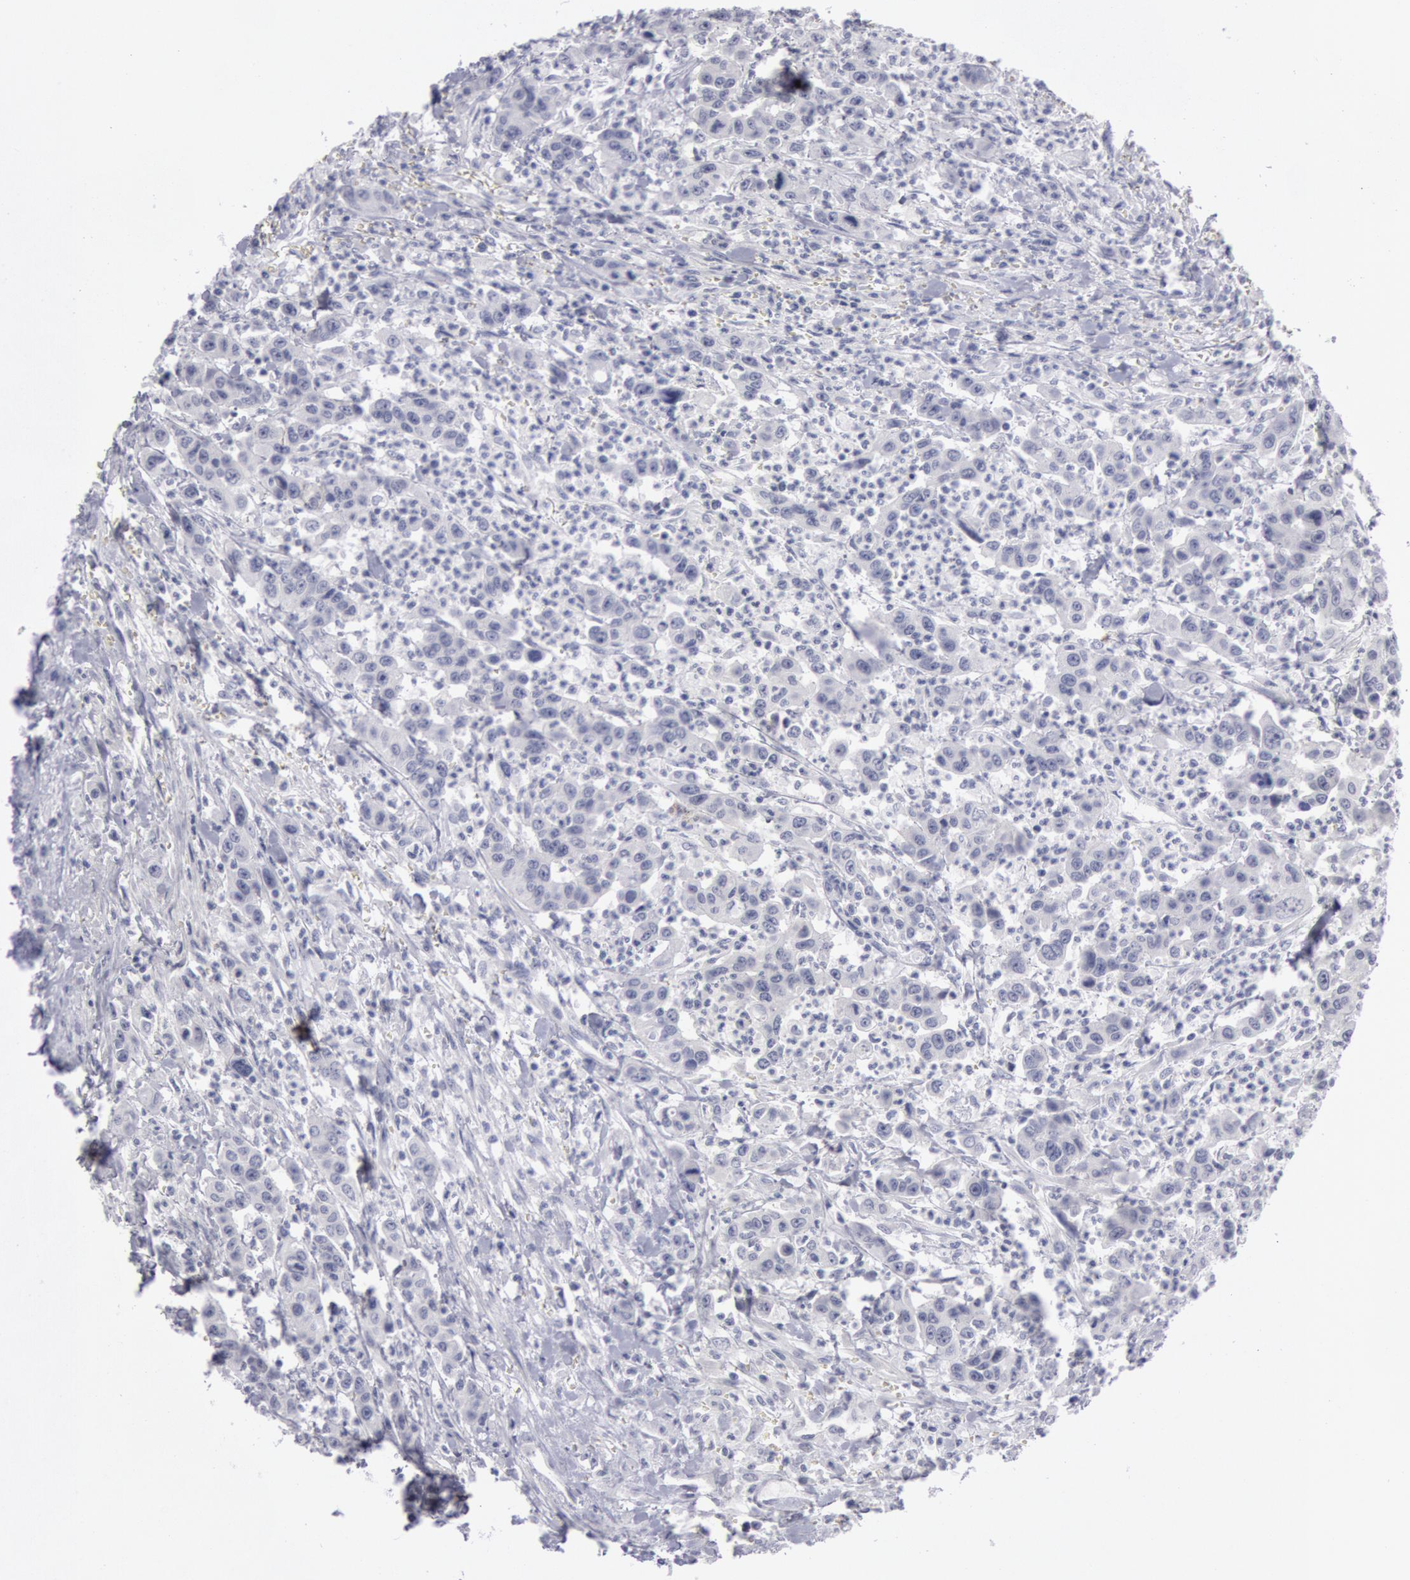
{"staining": {"intensity": "negative", "quantity": "none", "location": "none"}, "tissue": "urothelial cancer", "cell_type": "Tumor cells", "image_type": "cancer", "snomed": [{"axis": "morphology", "description": "Urothelial carcinoma, High grade"}, {"axis": "topography", "description": "Urinary bladder"}], "caption": "Micrograph shows no protein expression in tumor cells of high-grade urothelial carcinoma tissue. The staining was performed using DAB (3,3'-diaminobenzidine) to visualize the protein expression in brown, while the nuclei were stained in blue with hematoxylin (Magnification: 20x).", "gene": "KRT16", "patient": {"sex": "male", "age": 86}}